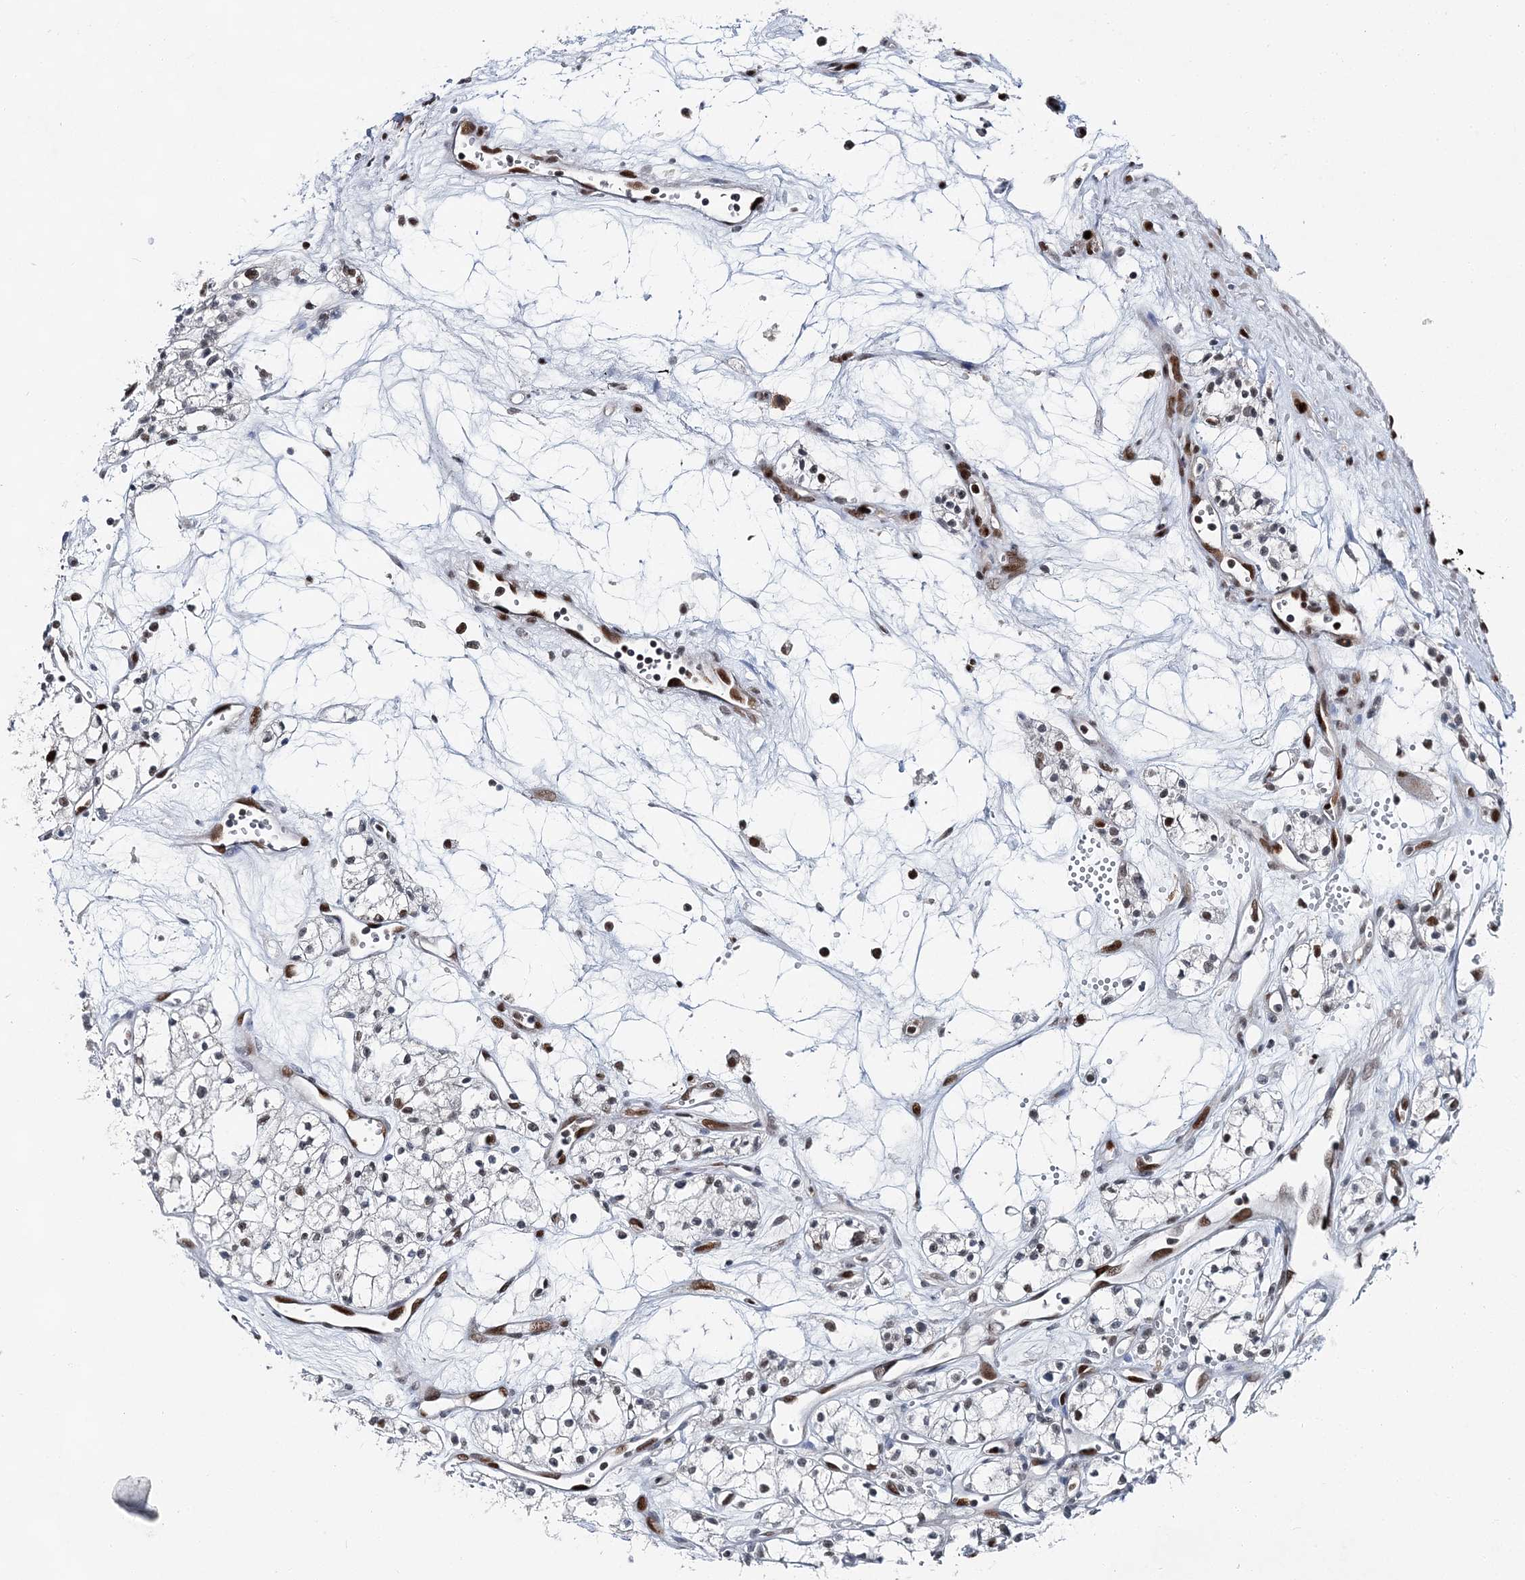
{"staining": {"intensity": "weak", "quantity": "25%-75%", "location": "nuclear"}, "tissue": "renal cancer", "cell_type": "Tumor cells", "image_type": "cancer", "snomed": [{"axis": "morphology", "description": "Adenocarcinoma, NOS"}, {"axis": "topography", "description": "Kidney"}], "caption": "Adenocarcinoma (renal) was stained to show a protein in brown. There is low levels of weak nuclear positivity in about 25%-75% of tumor cells.", "gene": "HAT1", "patient": {"sex": "male", "age": 59}}